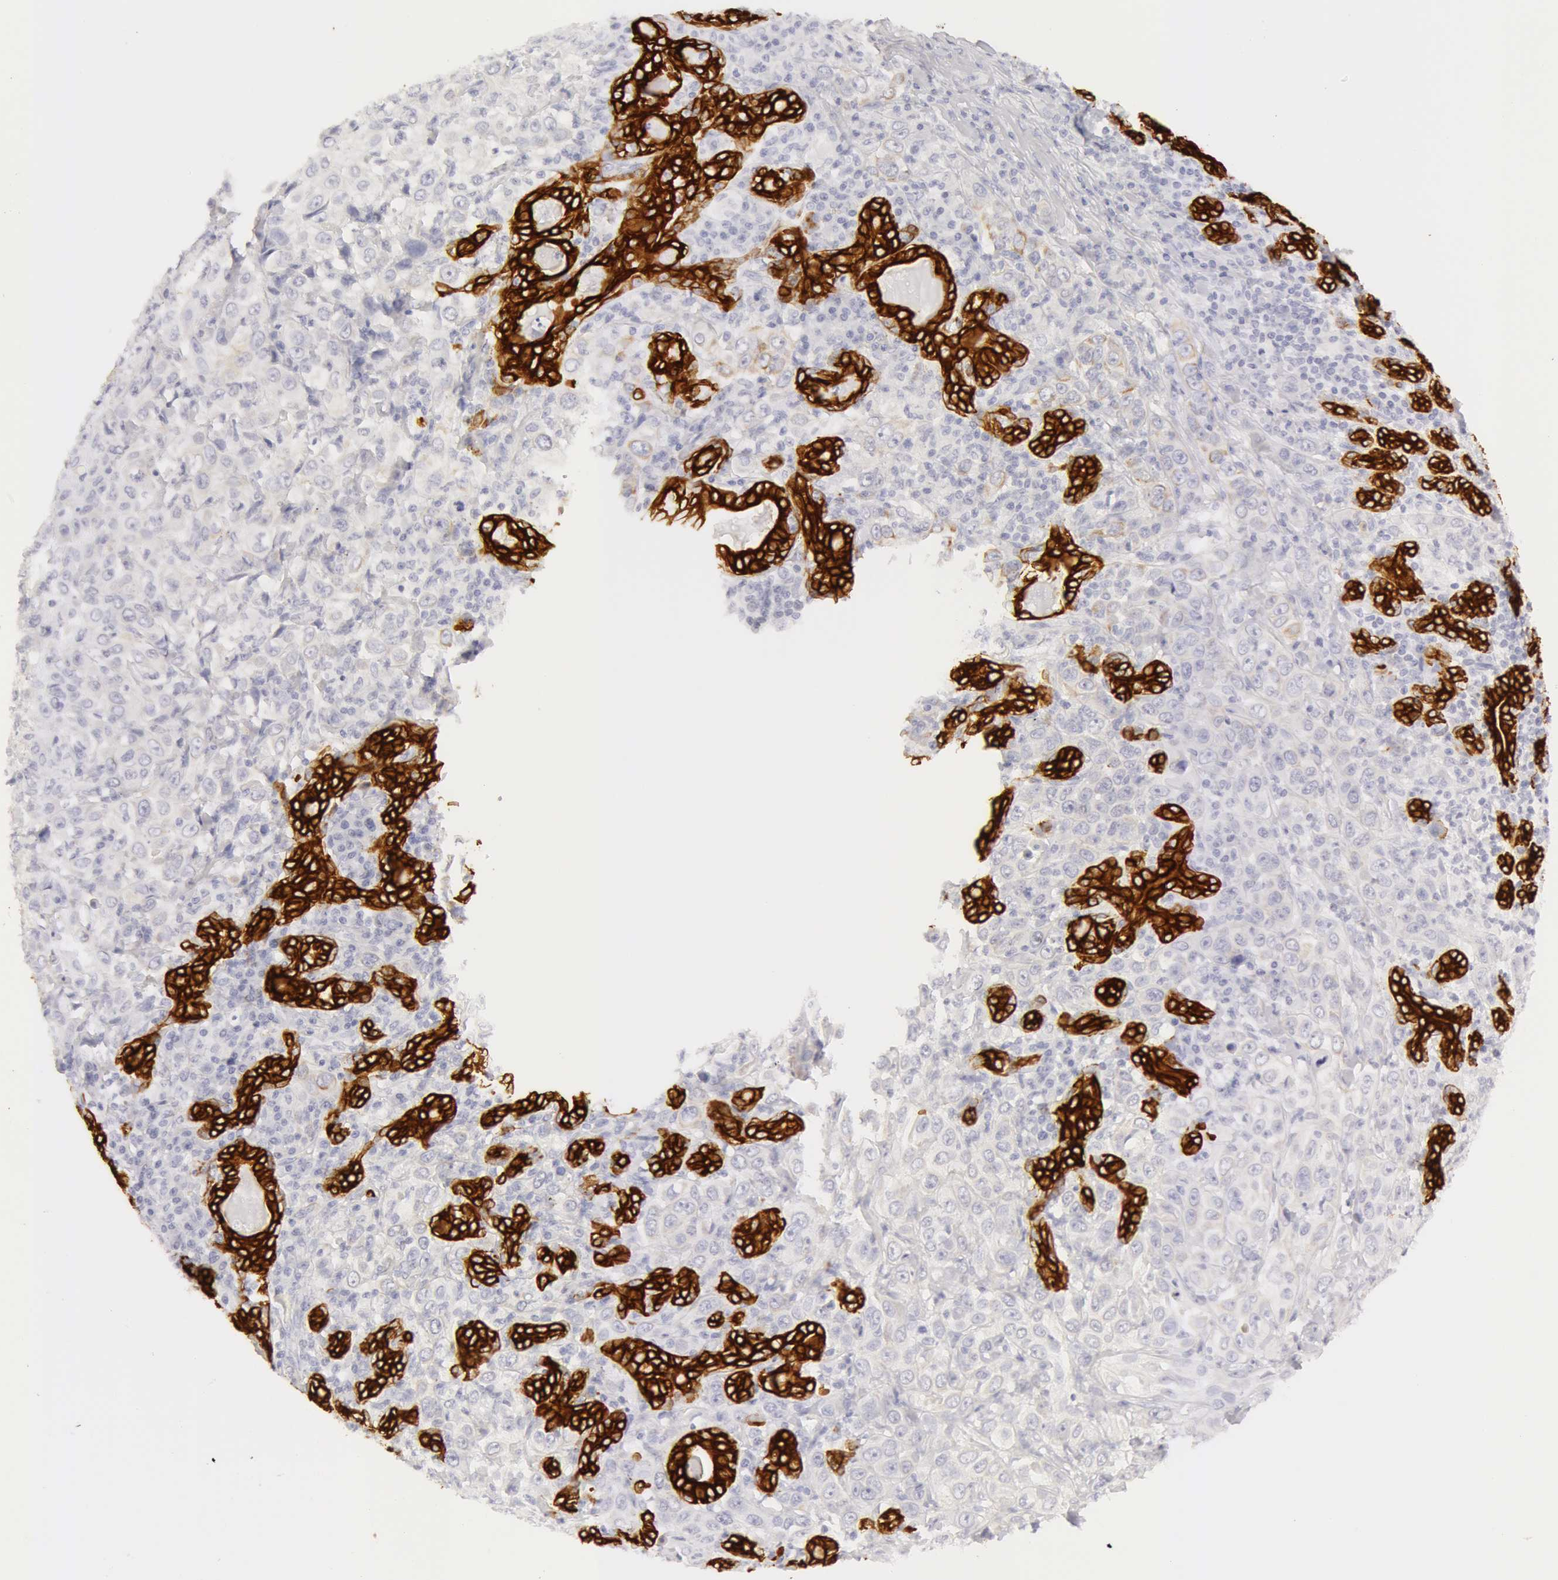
{"staining": {"intensity": "strong", "quantity": ">75%", "location": "cytoplasmic/membranous"}, "tissue": "skin cancer", "cell_type": "Tumor cells", "image_type": "cancer", "snomed": [{"axis": "morphology", "description": "Squamous cell carcinoma, NOS"}, {"axis": "topography", "description": "Skin"}], "caption": "Tumor cells show high levels of strong cytoplasmic/membranous positivity in about >75% of cells in skin cancer.", "gene": "KRT8", "patient": {"sex": "male", "age": 84}}